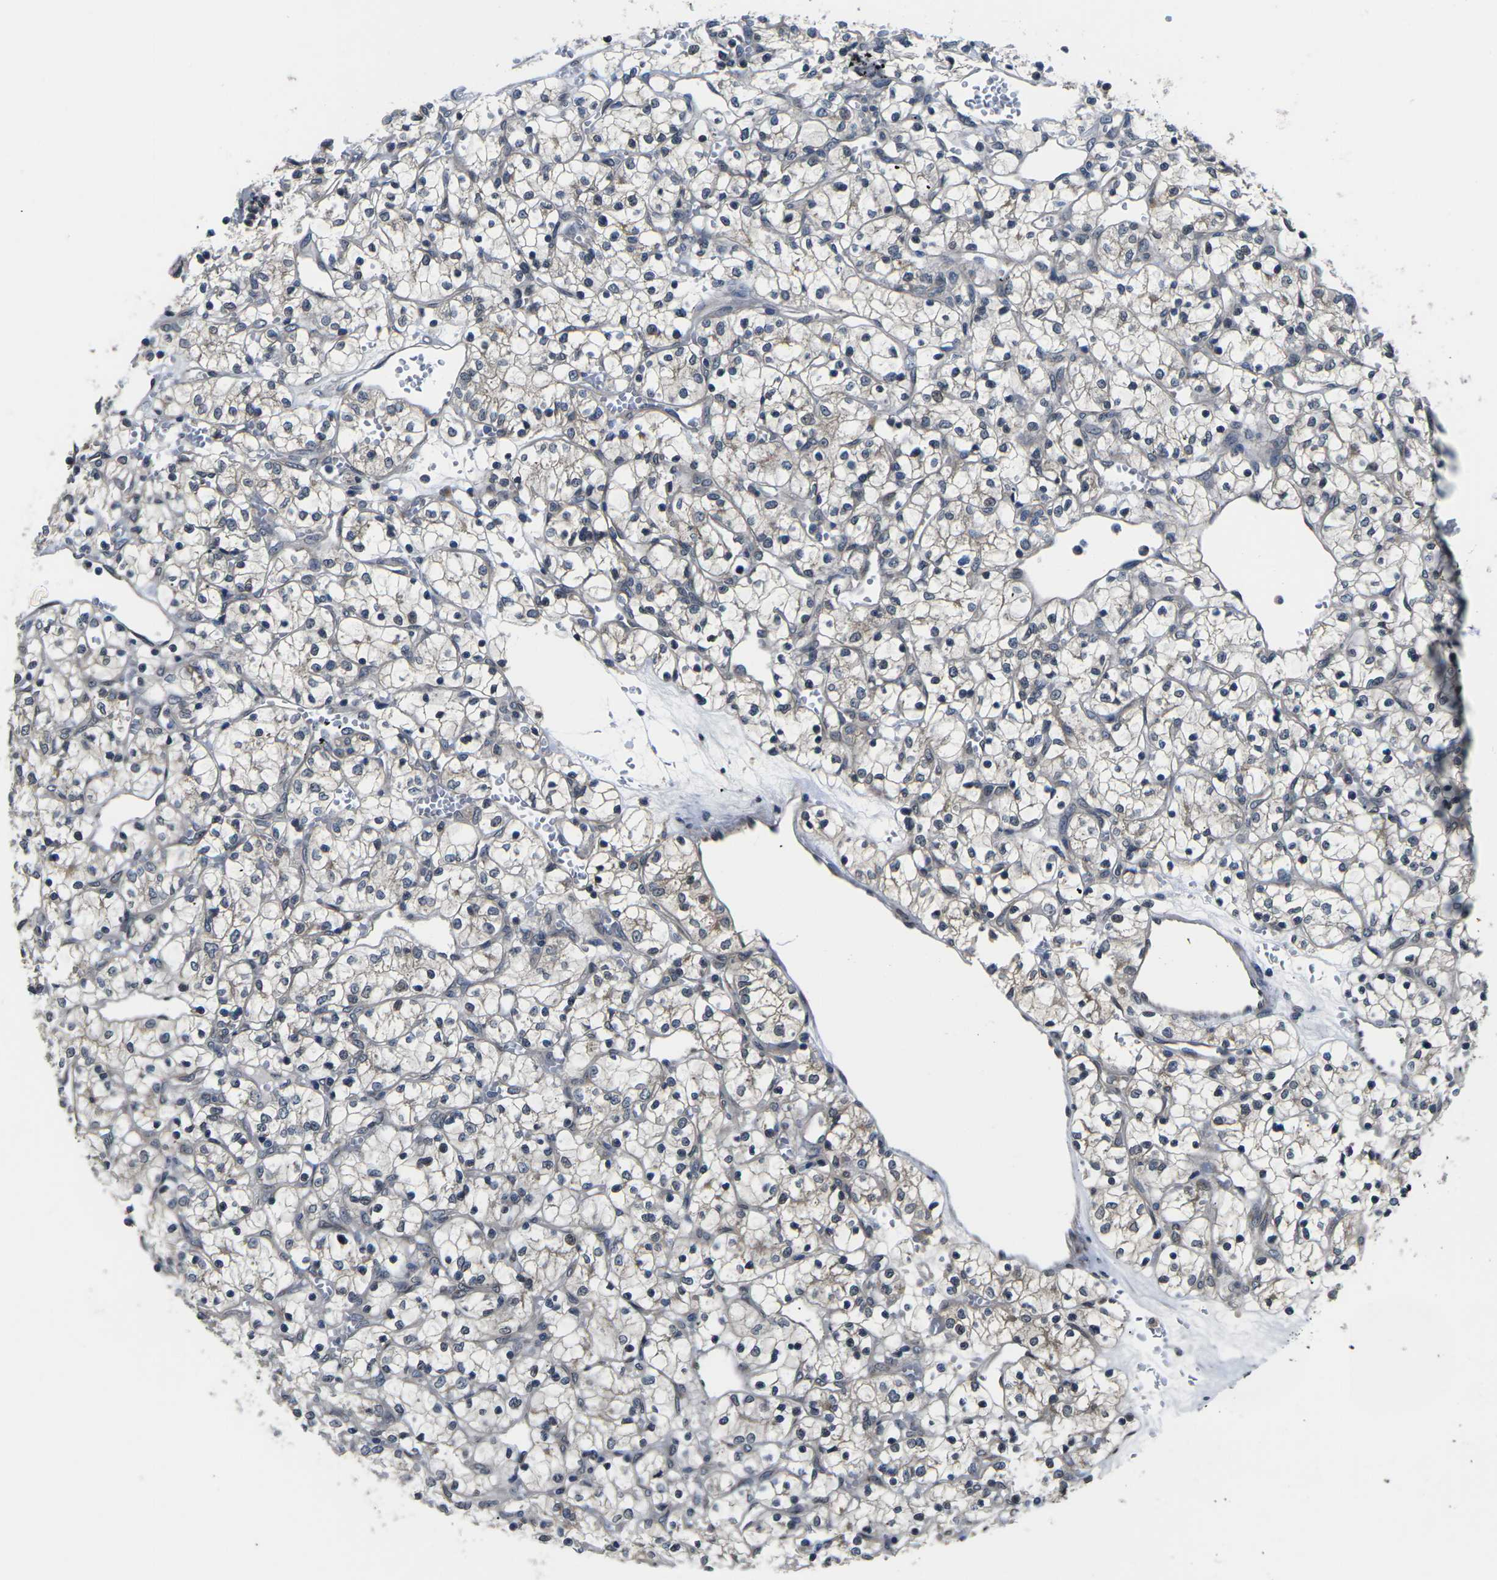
{"staining": {"intensity": "negative", "quantity": "none", "location": "none"}, "tissue": "renal cancer", "cell_type": "Tumor cells", "image_type": "cancer", "snomed": [{"axis": "morphology", "description": "Adenocarcinoma, NOS"}, {"axis": "topography", "description": "Kidney"}], "caption": "Immunohistochemistry of human renal cancer exhibits no positivity in tumor cells.", "gene": "SNX10", "patient": {"sex": "female", "age": 69}}